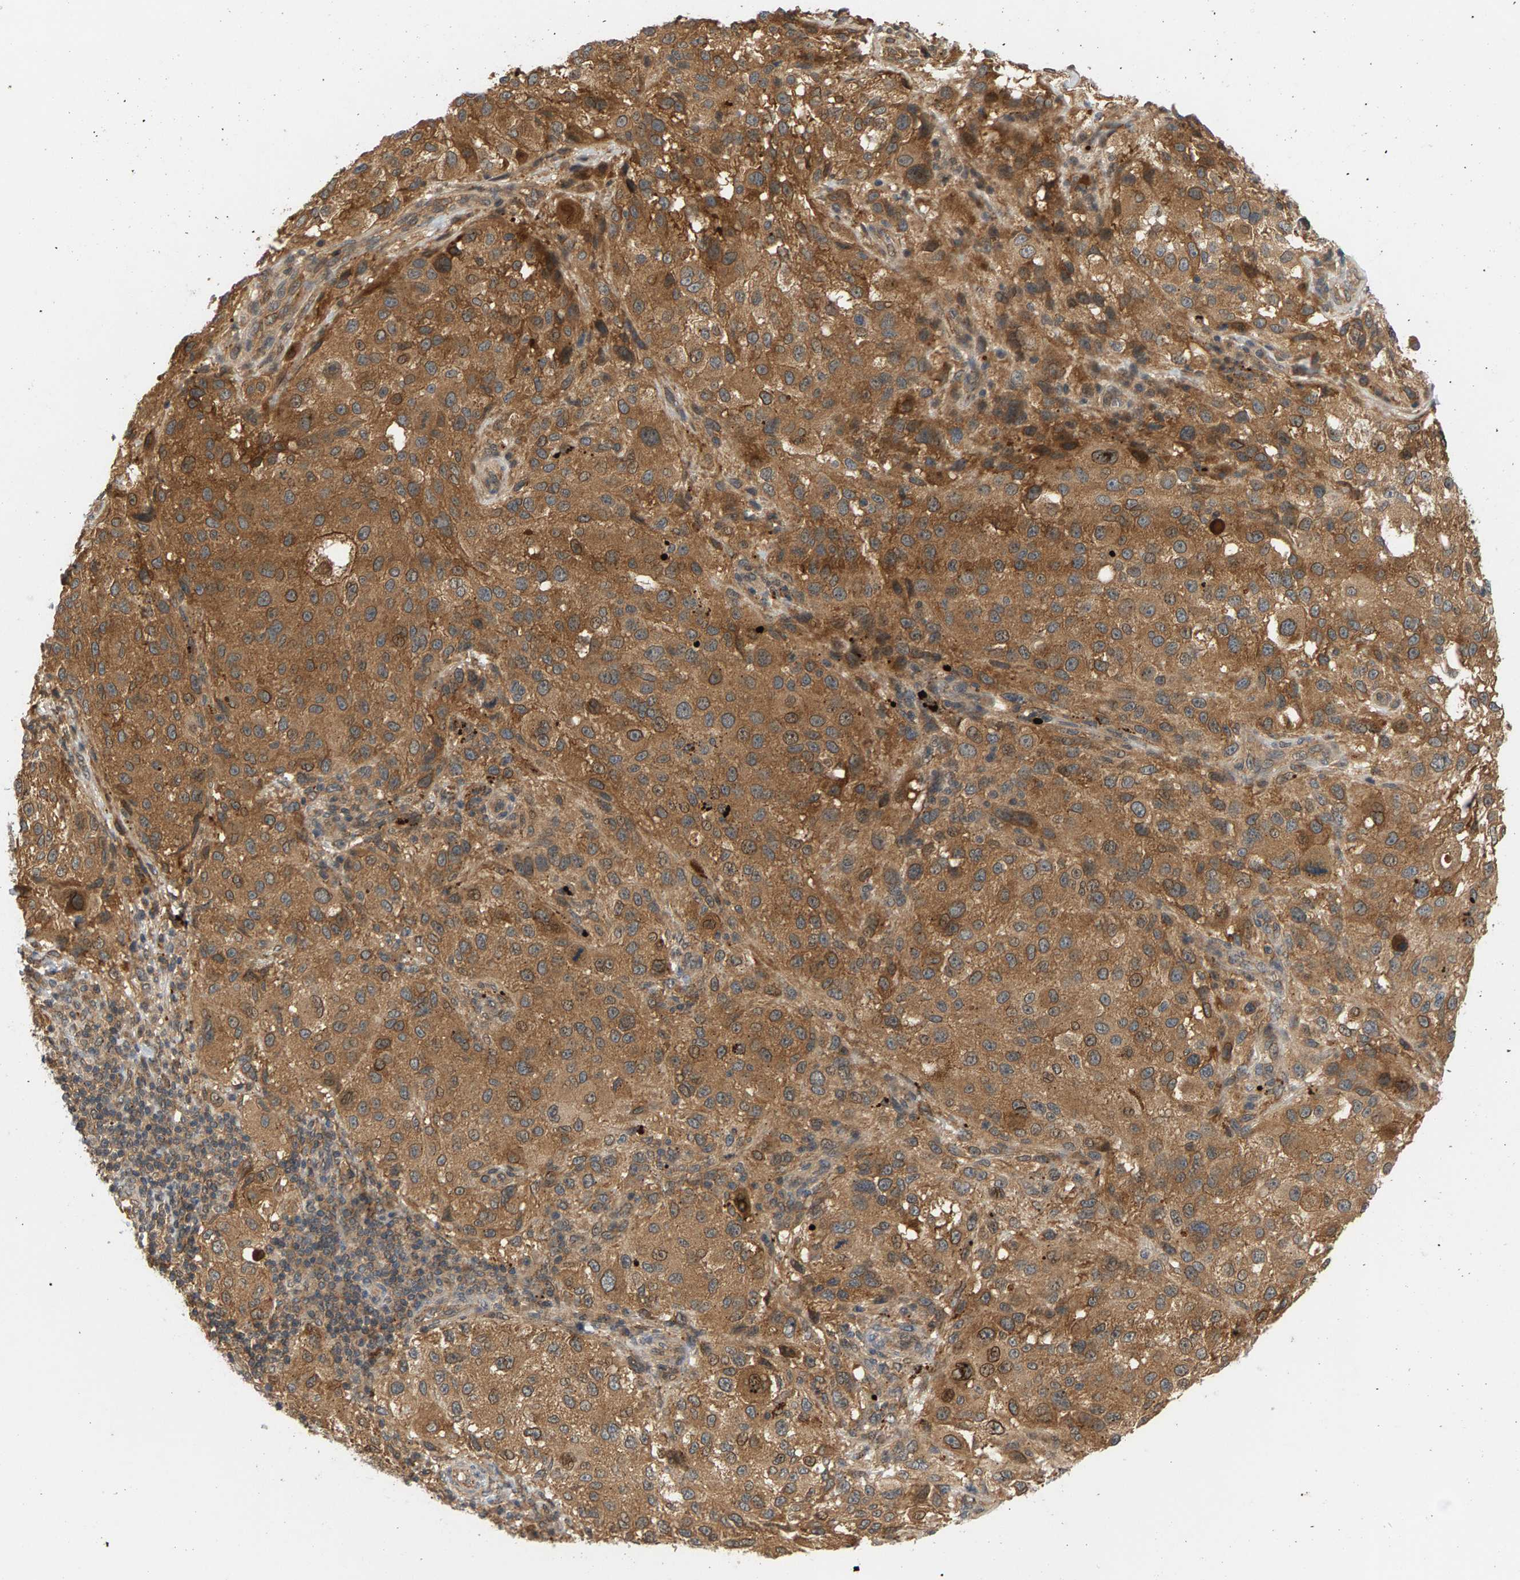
{"staining": {"intensity": "moderate", "quantity": ">75%", "location": "cytoplasmic/membranous"}, "tissue": "melanoma", "cell_type": "Tumor cells", "image_type": "cancer", "snomed": [{"axis": "morphology", "description": "Necrosis, NOS"}, {"axis": "morphology", "description": "Malignant melanoma, NOS"}, {"axis": "topography", "description": "Skin"}], "caption": "A high-resolution histopathology image shows immunohistochemistry (IHC) staining of melanoma, which shows moderate cytoplasmic/membranous positivity in about >75% of tumor cells.", "gene": "MAP2K5", "patient": {"sex": "female", "age": 87}}